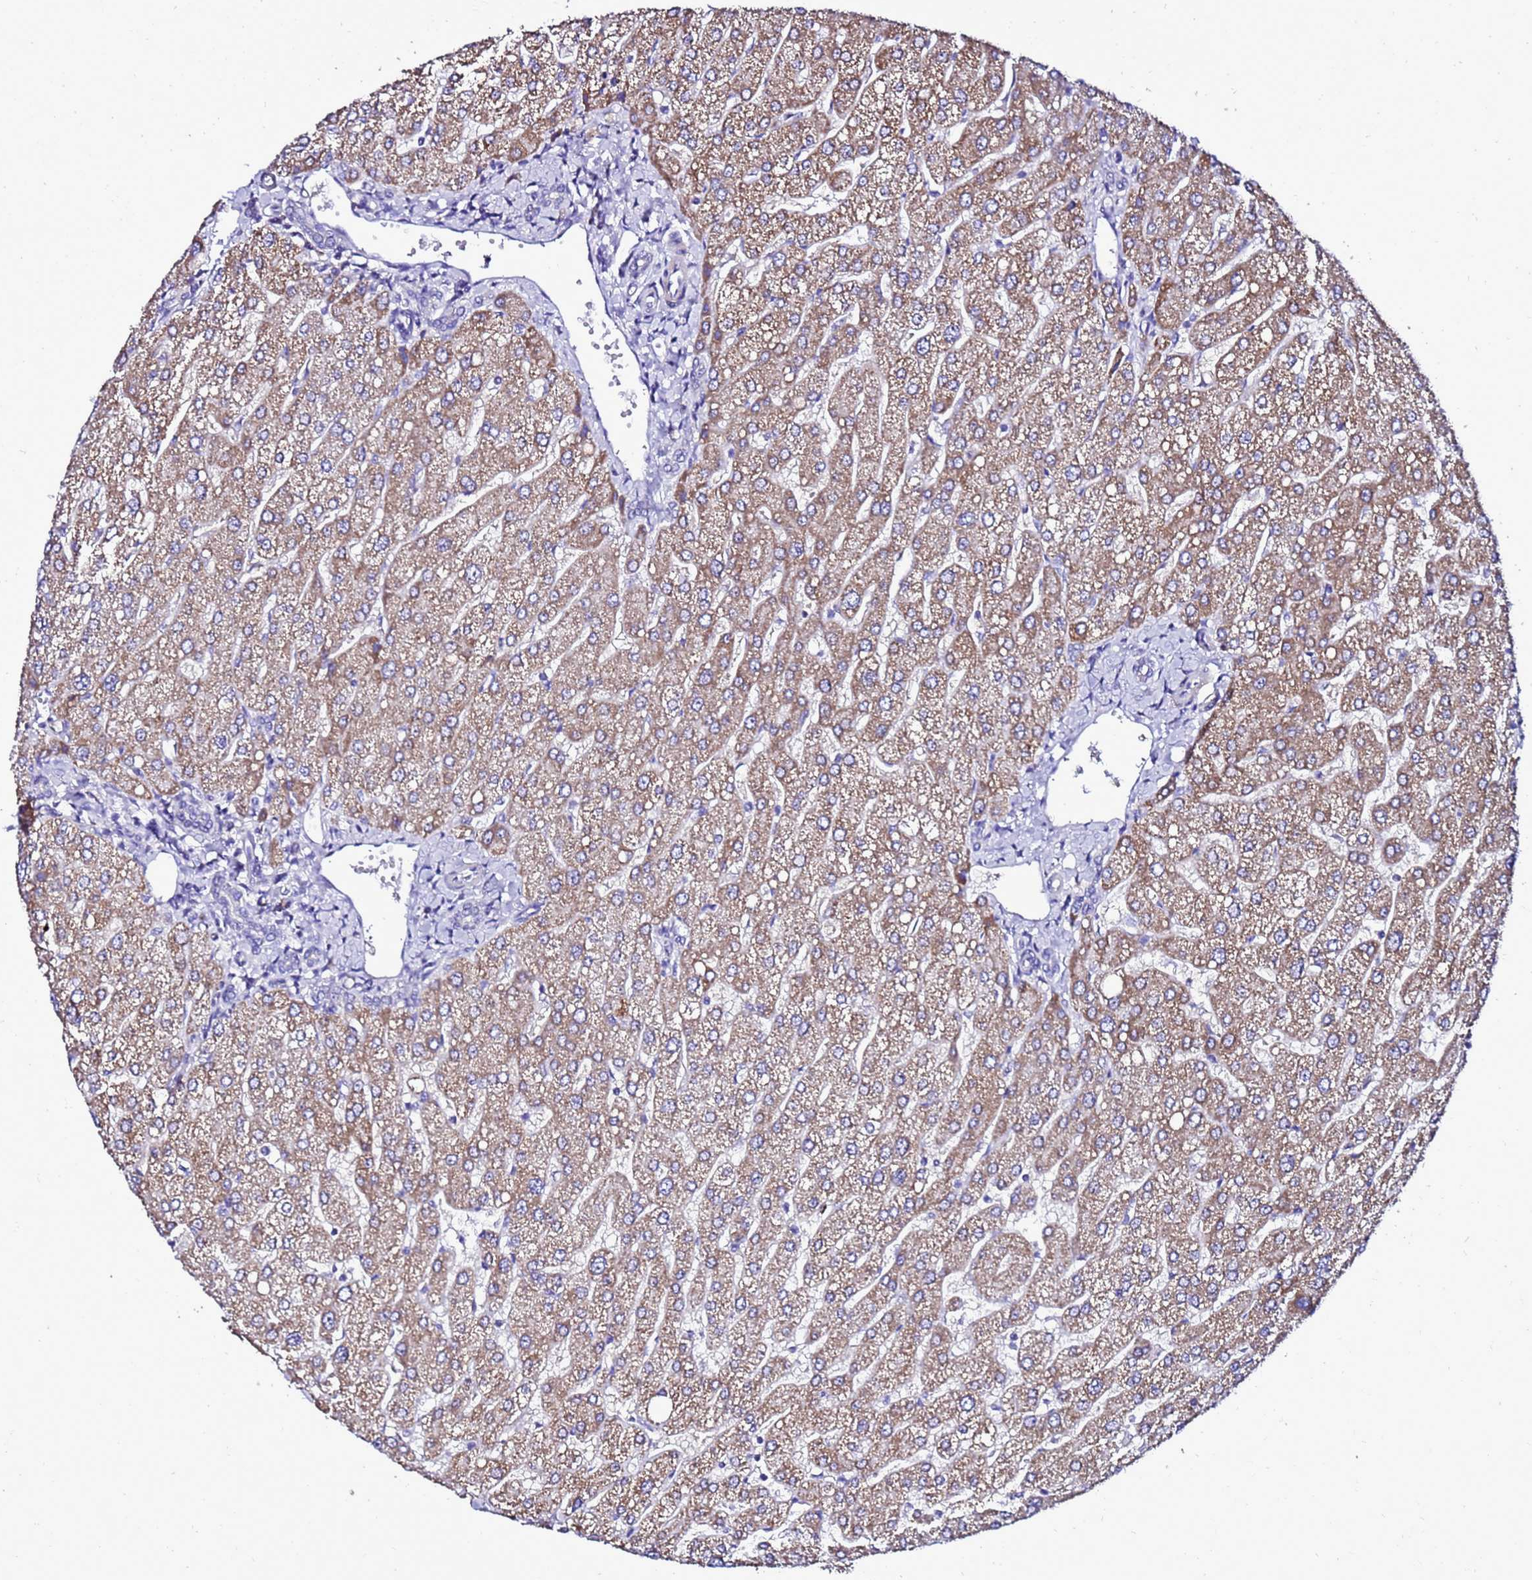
{"staining": {"intensity": "negative", "quantity": "none", "location": "none"}, "tissue": "liver", "cell_type": "Cholangiocytes", "image_type": "normal", "snomed": [{"axis": "morphology", "description": "Normal tissue, NOS"}, {"axis": "topography", "description": "Liver"}], "caption": "This is an IHC micrograph of normal human liver. There is no positivity in cholangiocytes.", "gene": "DPH6", "patient": {"sex": "male", "age": 55}}